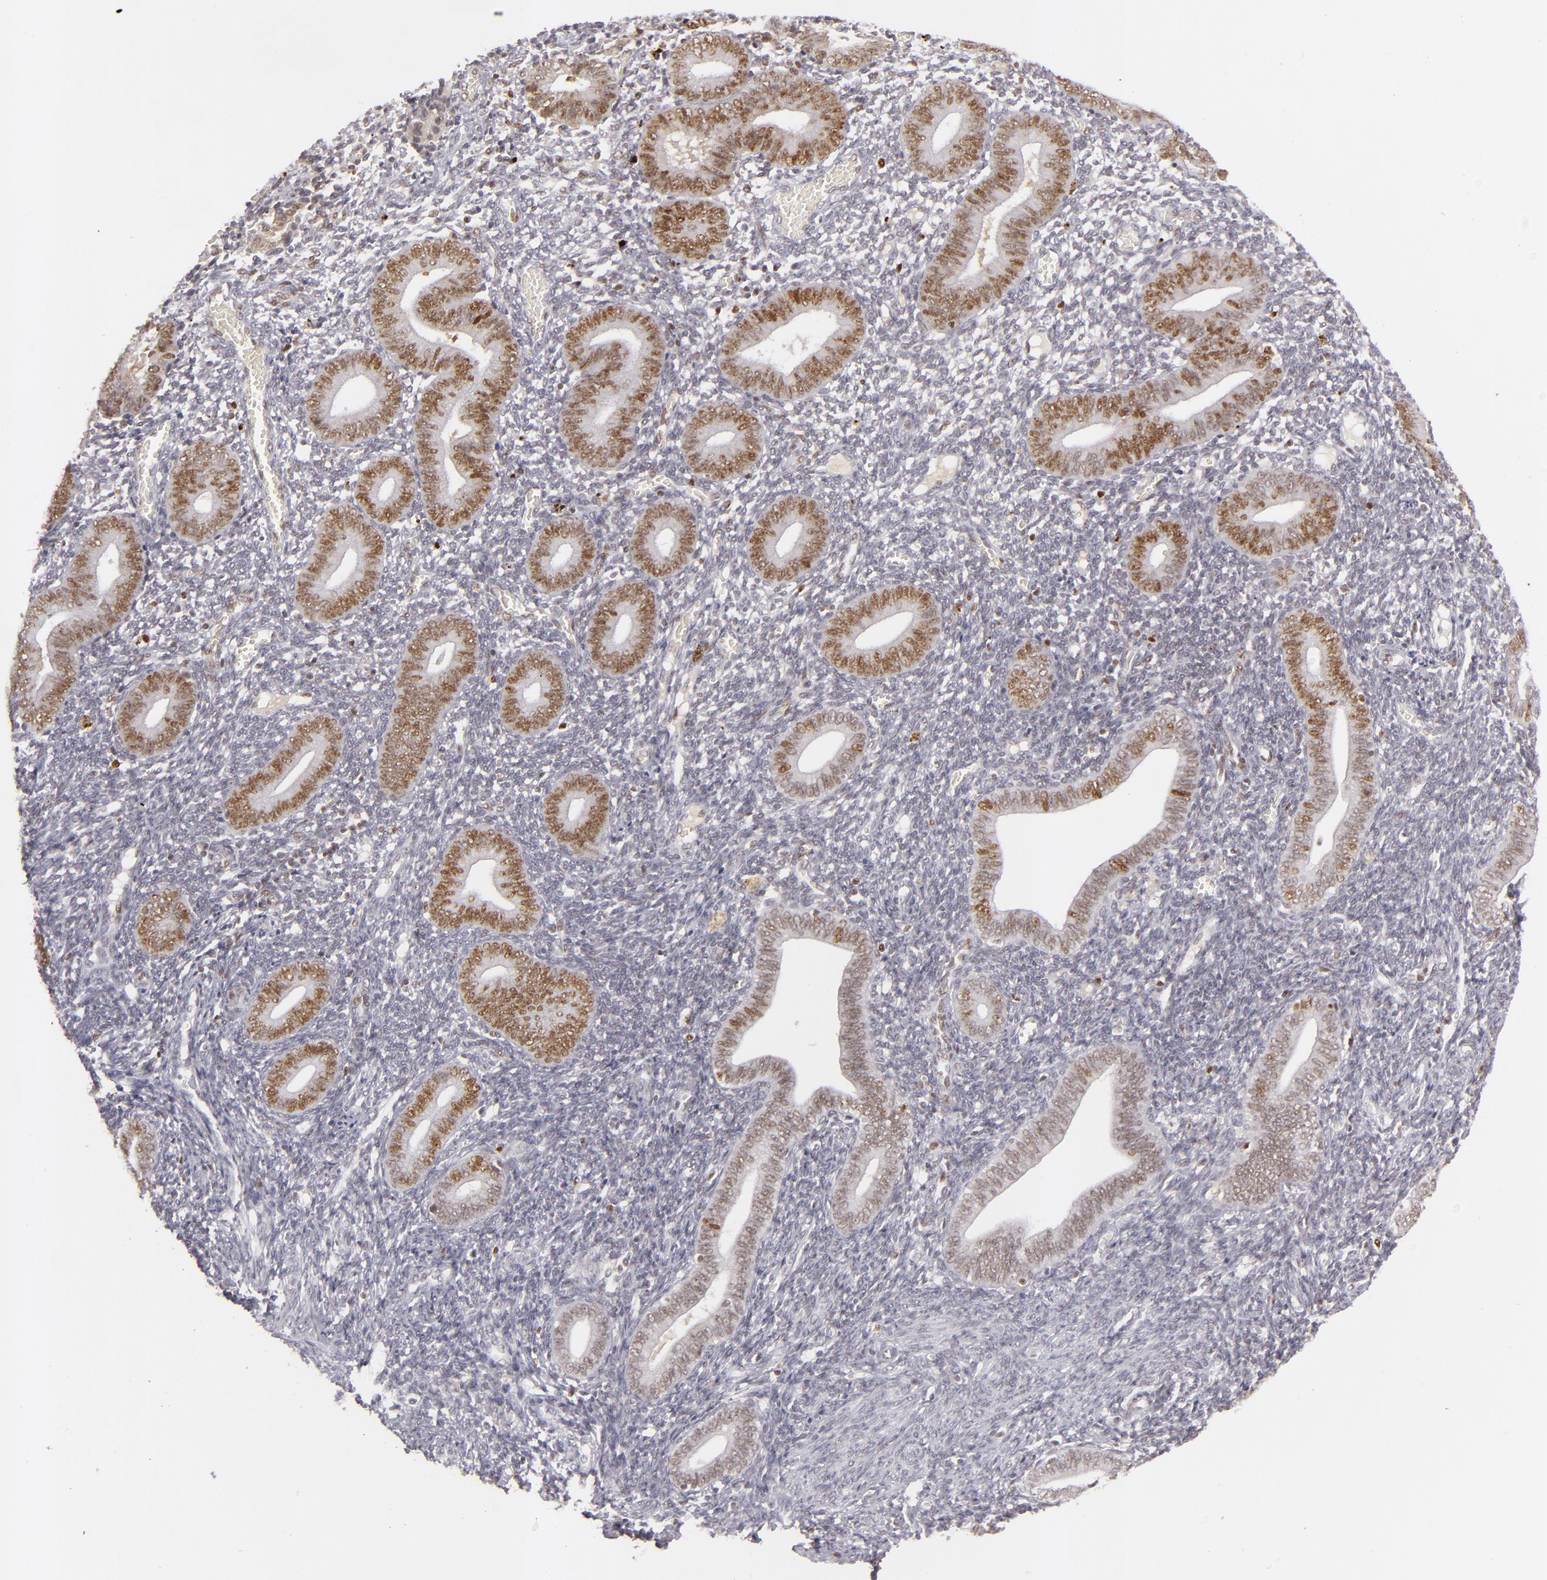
{"staining": {"intensity": "negative", "quantity": "none", "location": "none"}, "tissue": "endometrium", "cell_type": "Cells in endometrial stroma", "image_type": "normal", "snomed": [{"axis": "morphology", "description": "Normal tissue, NOS"}, {"axis": "topography", "description": "Uterus"}, {"axis": "topography", "description": "Endometrium"}], "caption": "Histopathology image shows no protein expression in cells in endometrial stroma of benign endometrium.", "gene": "FEN1", "patient": {"sex": "female", "age": 33}}